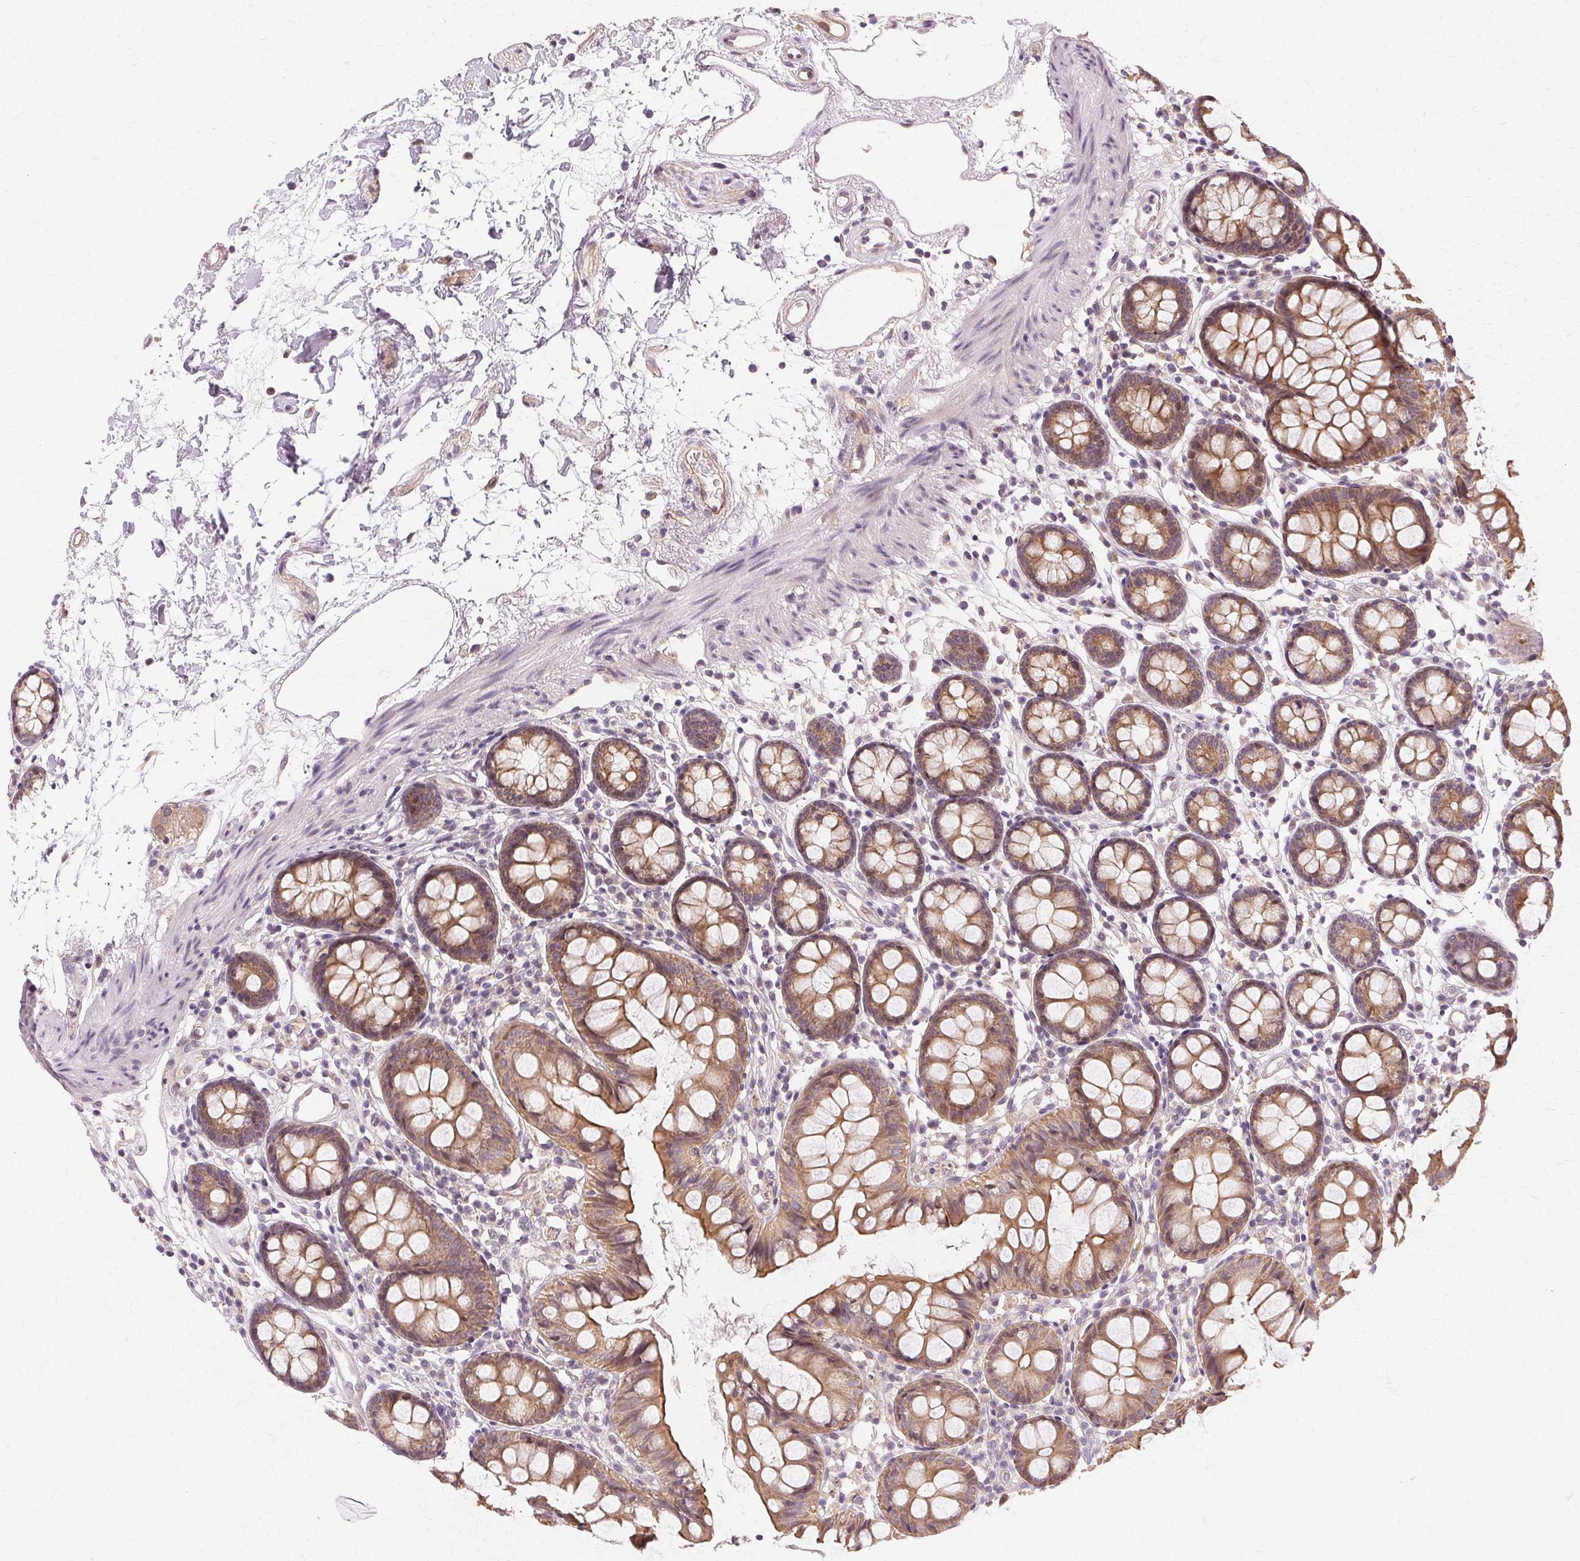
{"staining": {"intensity": "weak", "quantity": "25%-75%", "location": "cytoplasmic/membranous"}, "tissue": "colon", "cell_type": "Endothelial cells", "image_type": "normal", "snomed": [{"axis": "morphology", "description": "Normal tissue, NOS"}, {"axis": "topography", "description": "Colon"}], "caption": "Colon stained with immunohistochemistry (IHC) exhibits weak cytoplasmic/membranous staining in about 25%-75% of endothelial cells. Ihc stains the protein of interest in brown and the nuclei are stained blue.", "gene": "USP8", "patient": {"sex": "female", "age": 84}}